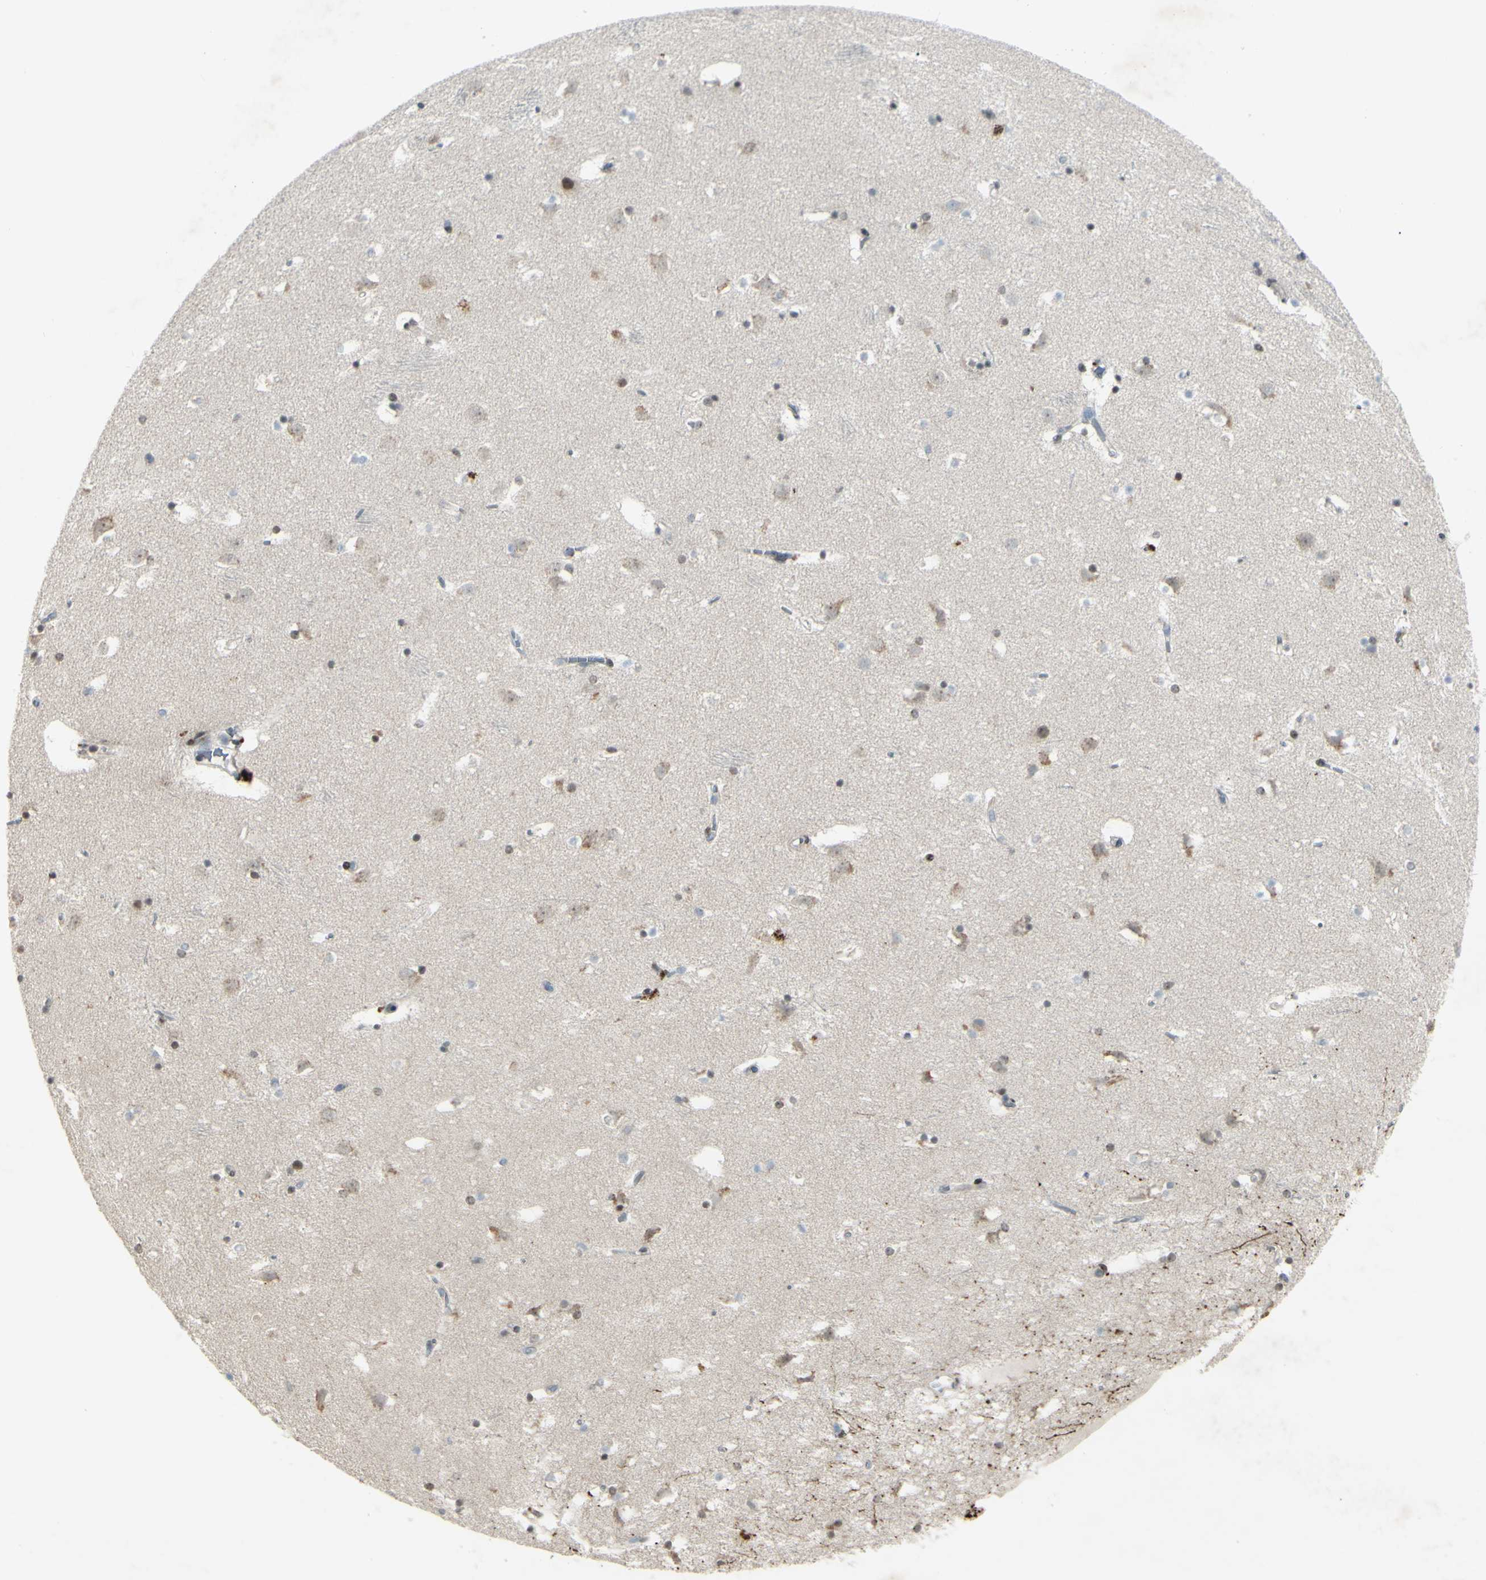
{"staining": {"intensity": "moderate", "quantity": "25%-75%", "location": "cytoplasmic/membranous"}, "tissue": "caudate", "cell_type": "Glial cells", "image_type": "normal", "snomed": [{"axis": "morphology", "description": "Normal tissue, NOS"}, {"axis": "topography", "description": "Lateral ventricle wall"}], "caption": "Moderate cytoplasmic/membranous staining is identified in approximately 25%-75% of glial cells in normal caudate.", "gene": "FGFR2", "patient": {"sex": "male", "age": 45}}